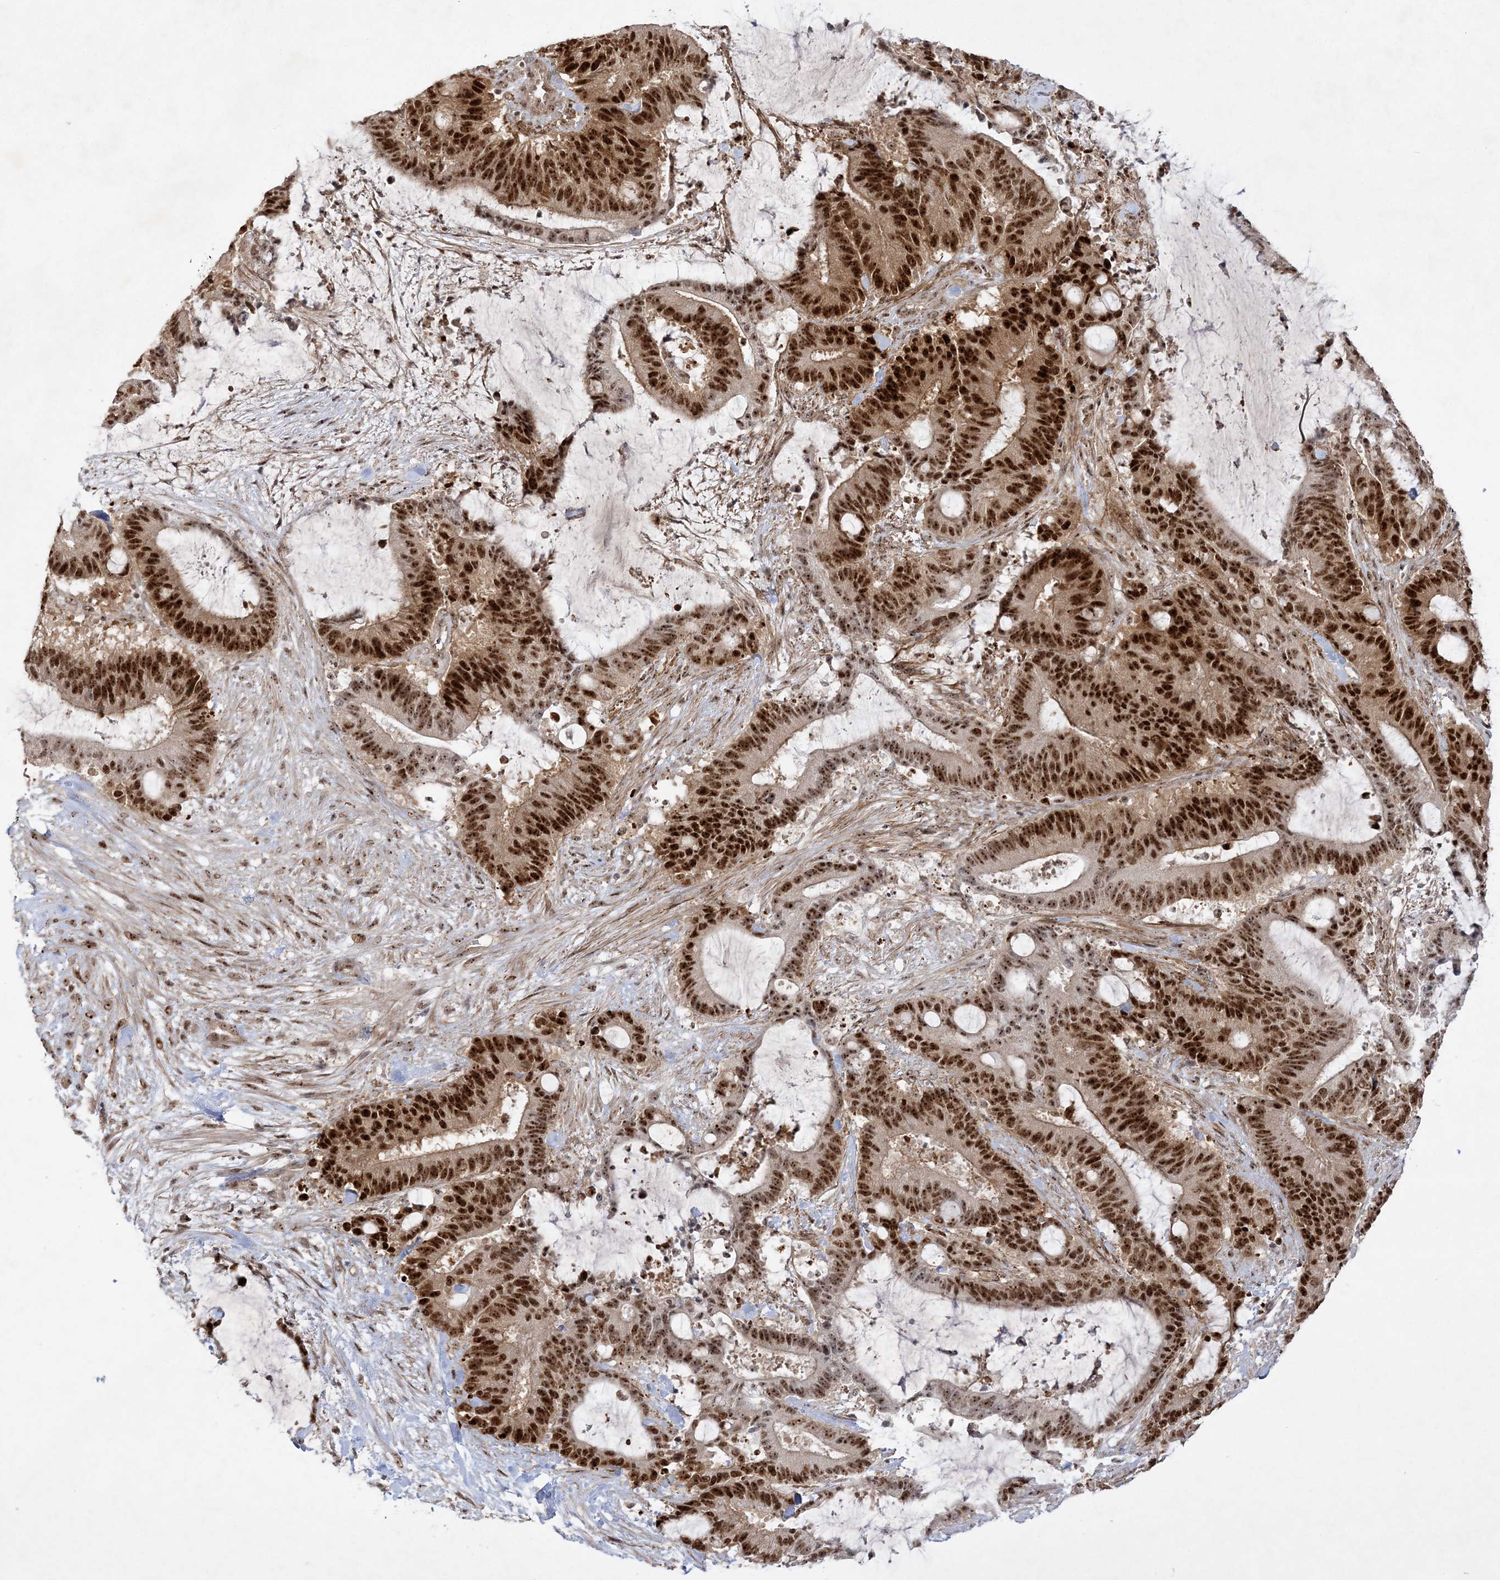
{"staining": {"intensity": "strong", "quantity": ">75%", "location": "cytoplasmic/membranous,nuclear"}, "tissue": "liver cancer", "cell_type": "Tumor cells", "image_type": "cancer", "snomed": [{"axis": "morphology", "description": "Normal tissue, NOS"}, {"axis": "morphology", "description": "Cholangiocarcinoma"}, {"axis": "topography", "description": "Liver"}, {"axis": "topography", "description": "Peripheral nerve tissue"}], "caption": "Strong cytoplasmic/membranous and nuclear expression for a protein is seen in about >75% of tumor cells of liver cancer using immunohistochemistry (IHC).", "gene": "NPM3", "patient": {"sex": "female", "age": 73}}